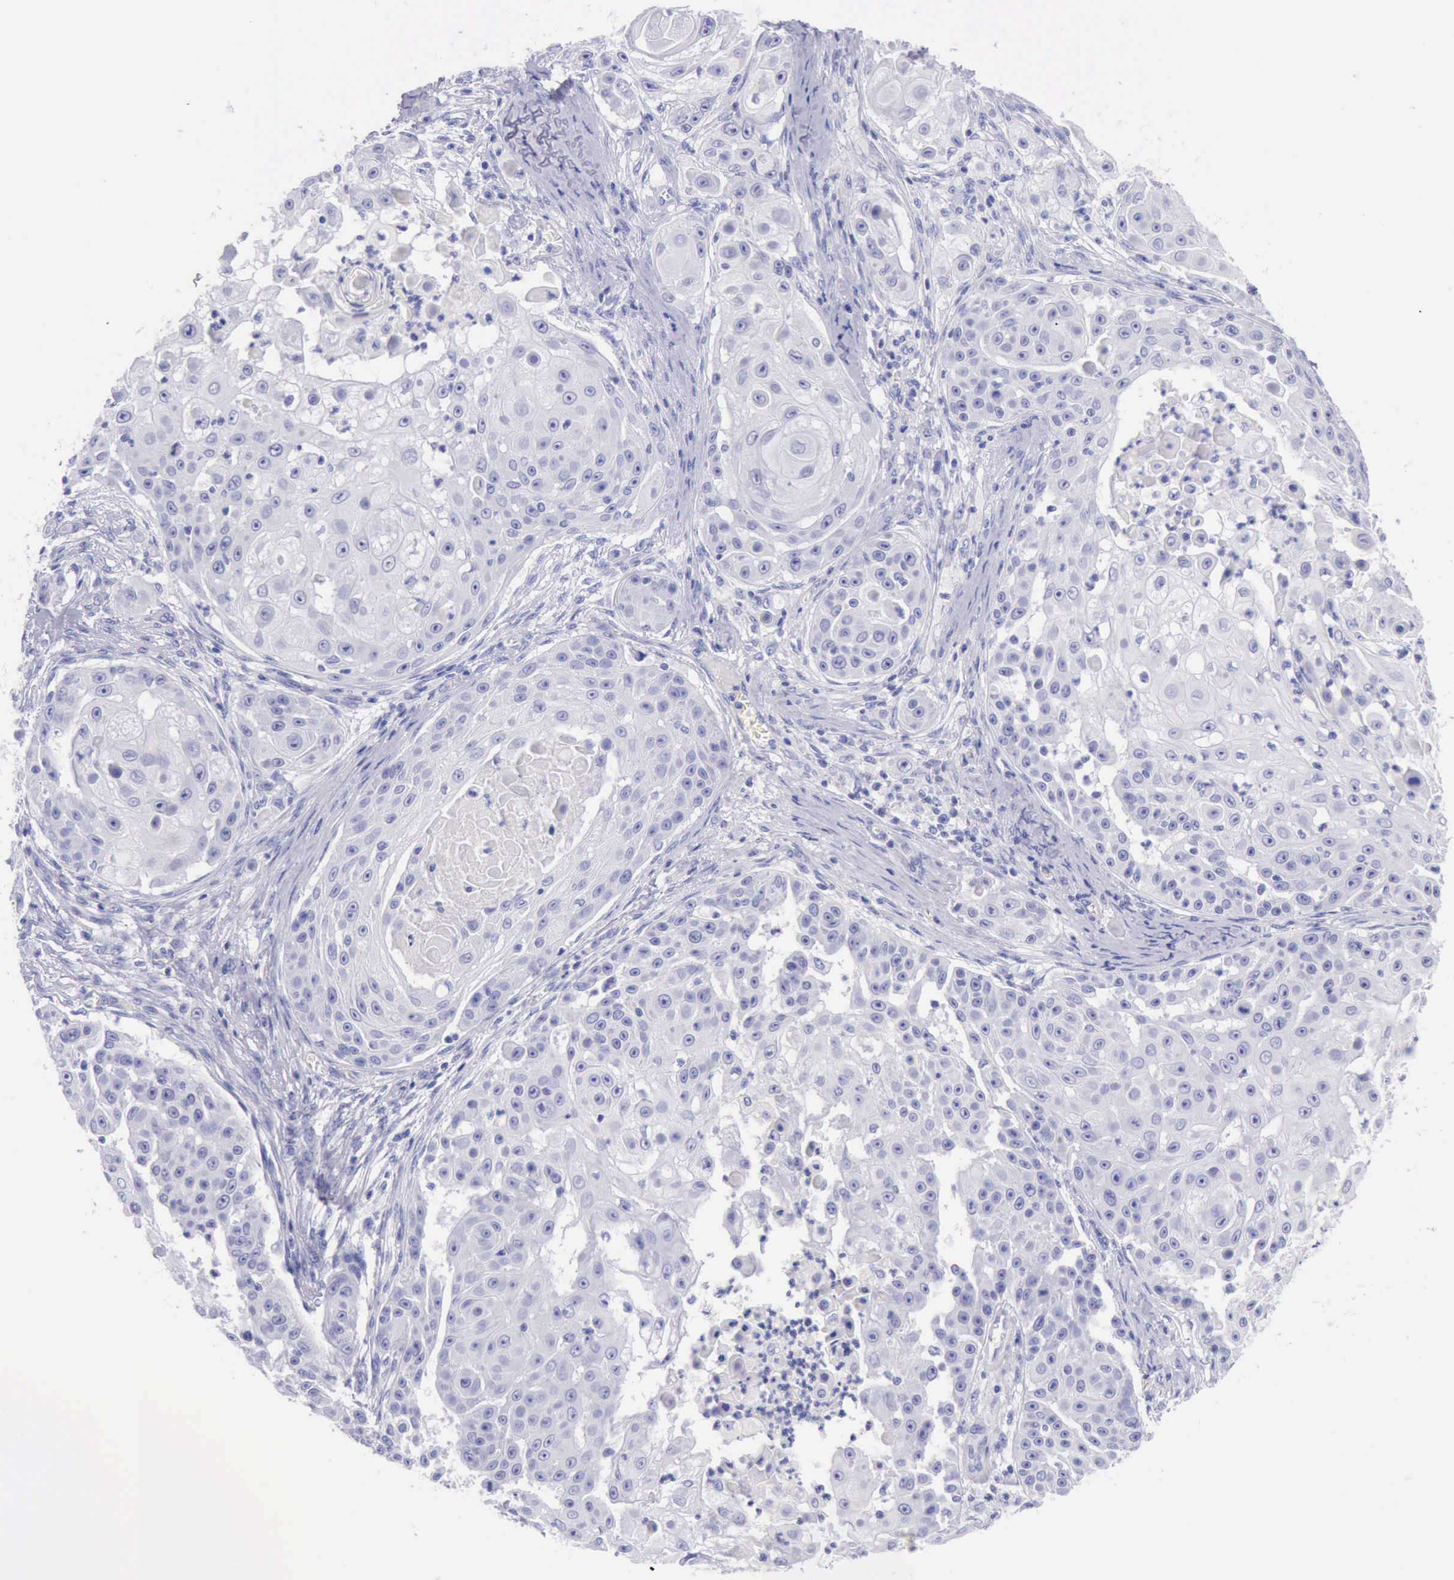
{"staining": {"intensity": "negative", "quantity": "none", "location": "none"}, "tissue": "skin cancer", "cell_type": "Tumor cells", "image_type": "cancer", "snomed": [{"axis": "morphology", "description": "Squamous cell carcinoma, NOS"}, {"axis": "topography", "description": "Skin"}], "caption": "Immunohistochemistry (IHC) micrograph of neoplastic tissue: human skin cancer (squamous cell carcinoma) stained with DAB exhibits no significant protein expression in tumor cells. The staining is performed using DAB brown chromogen with nuclei counter-stained in using hematoxylin.", "gene": "KRT8", "patient": {"sex": "female", "age": 57}}